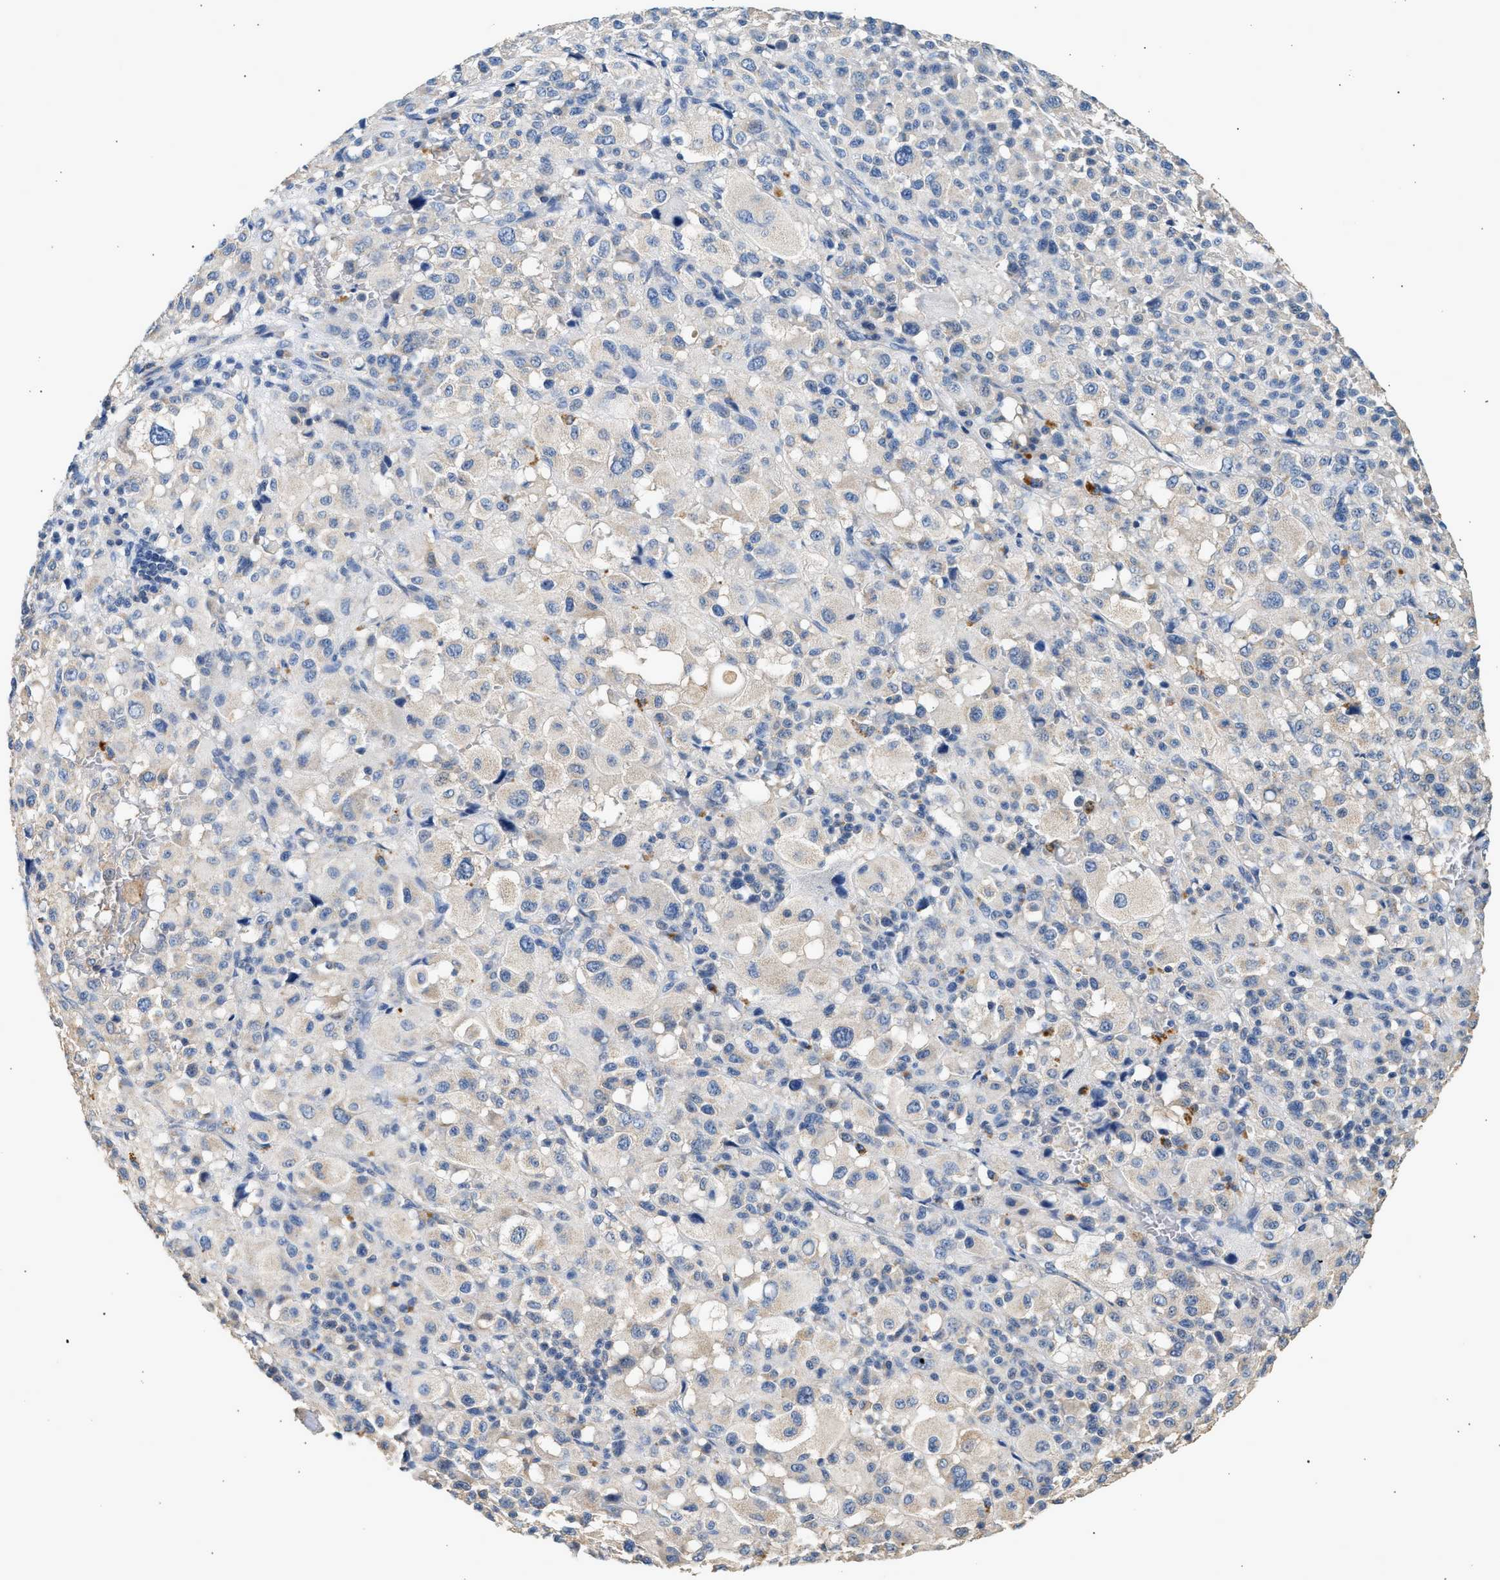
{"staining": {"intensity": "negative", "quantity": "none", "location": "none"}, "tissue": "melanoma", "cell_type": "Tumor cells", "image_type": "cancer", "snomed": [{"axis": "morphology", "description": "Malignant melanoma, Metastatic site"}, {"axis": "topography", "description": "Skin"}], "caption": "Tumor cells show no significant positivity in melanoma. The staining was performed using DAB to visualize the protein expression in brown, while the nuclei were stained in blue with hematoxylin (Magnification: 20x).", "gene": "WDR31", "patient": {"sex": "female", "age": 74}}